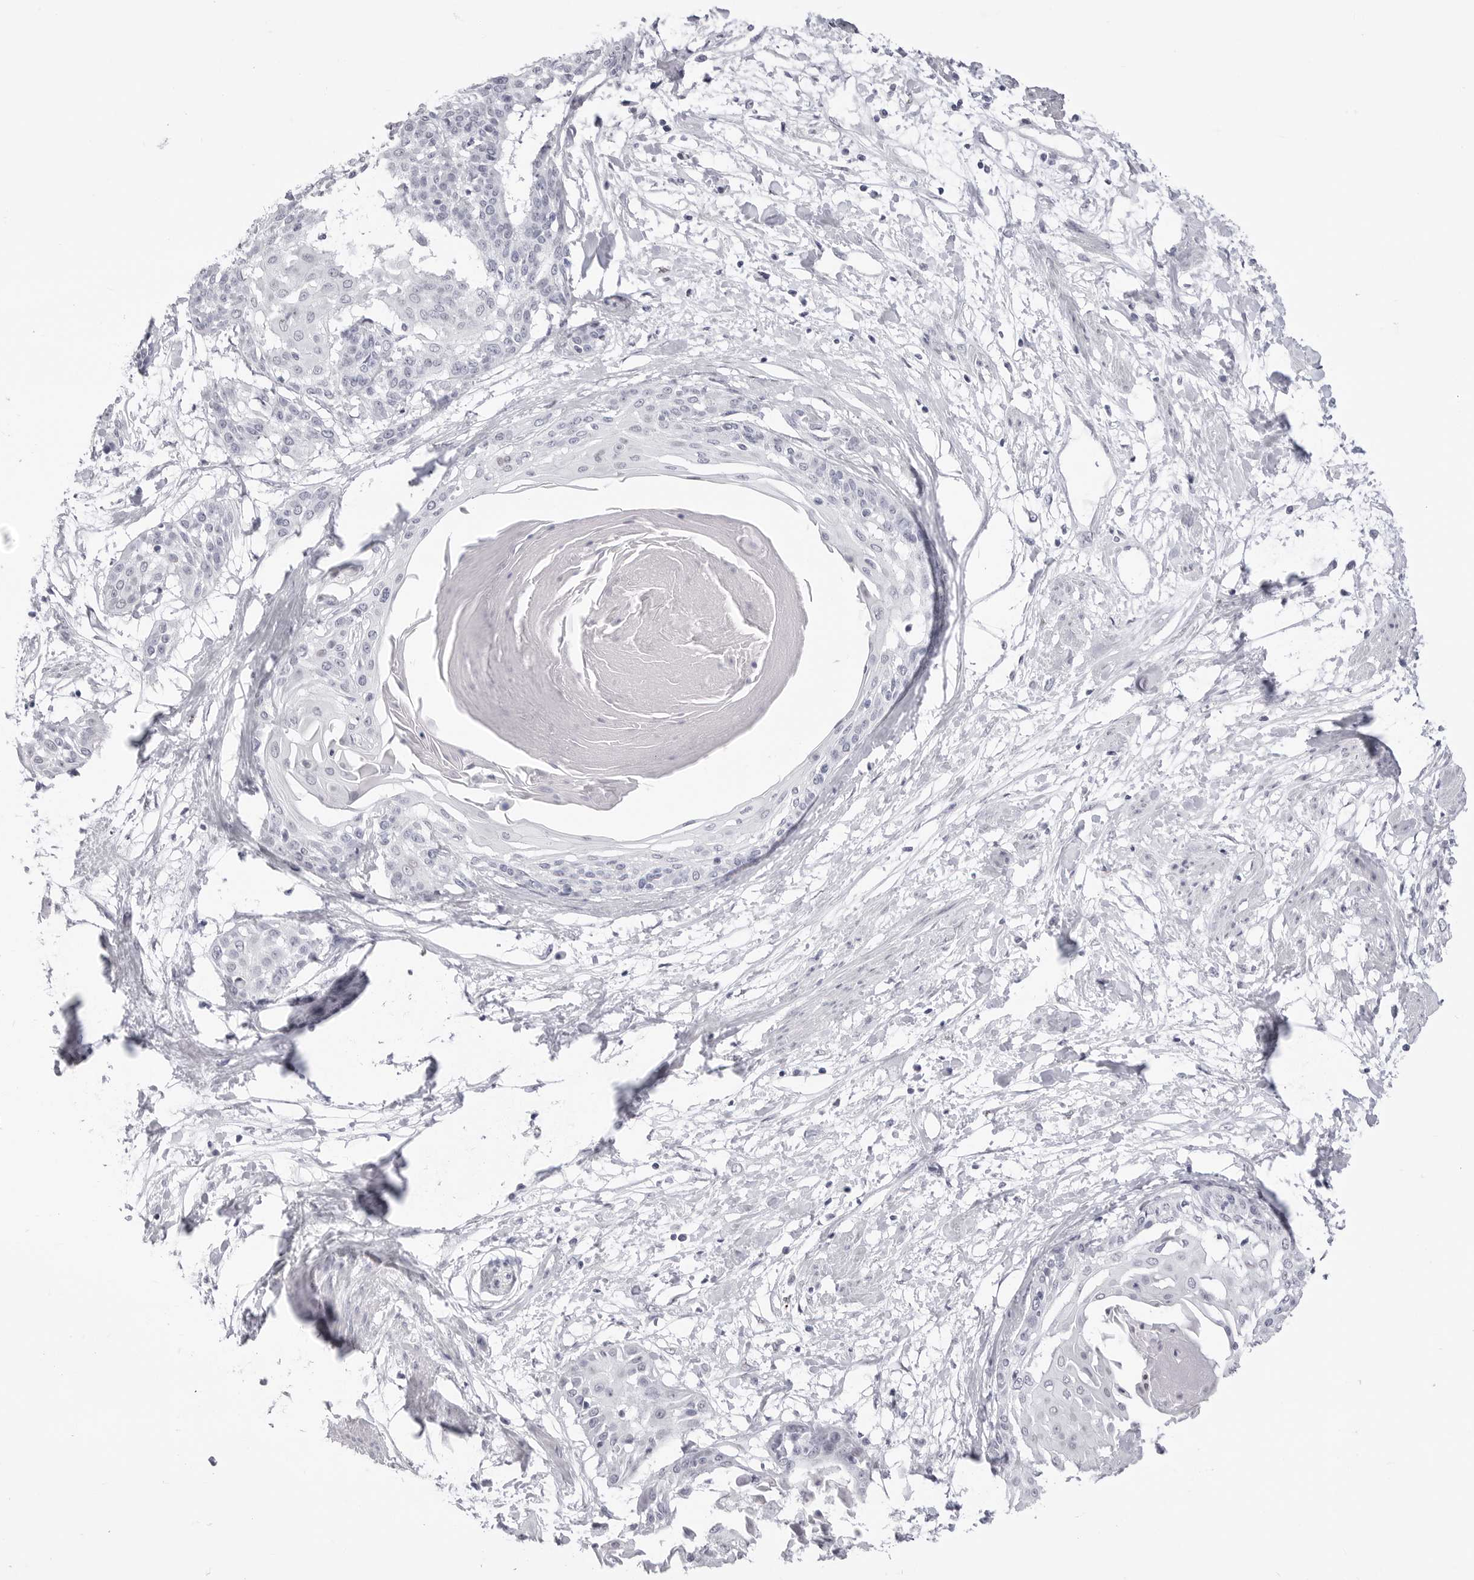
{"staining": {"intensity": "negative", "quantity": "none", "location": "none"}, "tissue": "cervical cancer", "cell_type": "Tumor cells", "image_type": "cancer", "snomed": [{"axis": "morphology", "description": "Squamous cell carcinoma, NOS"}, {"axis": "topography", "description": "Cervix"}], "caption": "Tumor cells are negative for brown protein staining in squamous cell carcinoma (cervical).", "gene": "TSSK1B", "patient": {"sex": "female", "age": 57}}